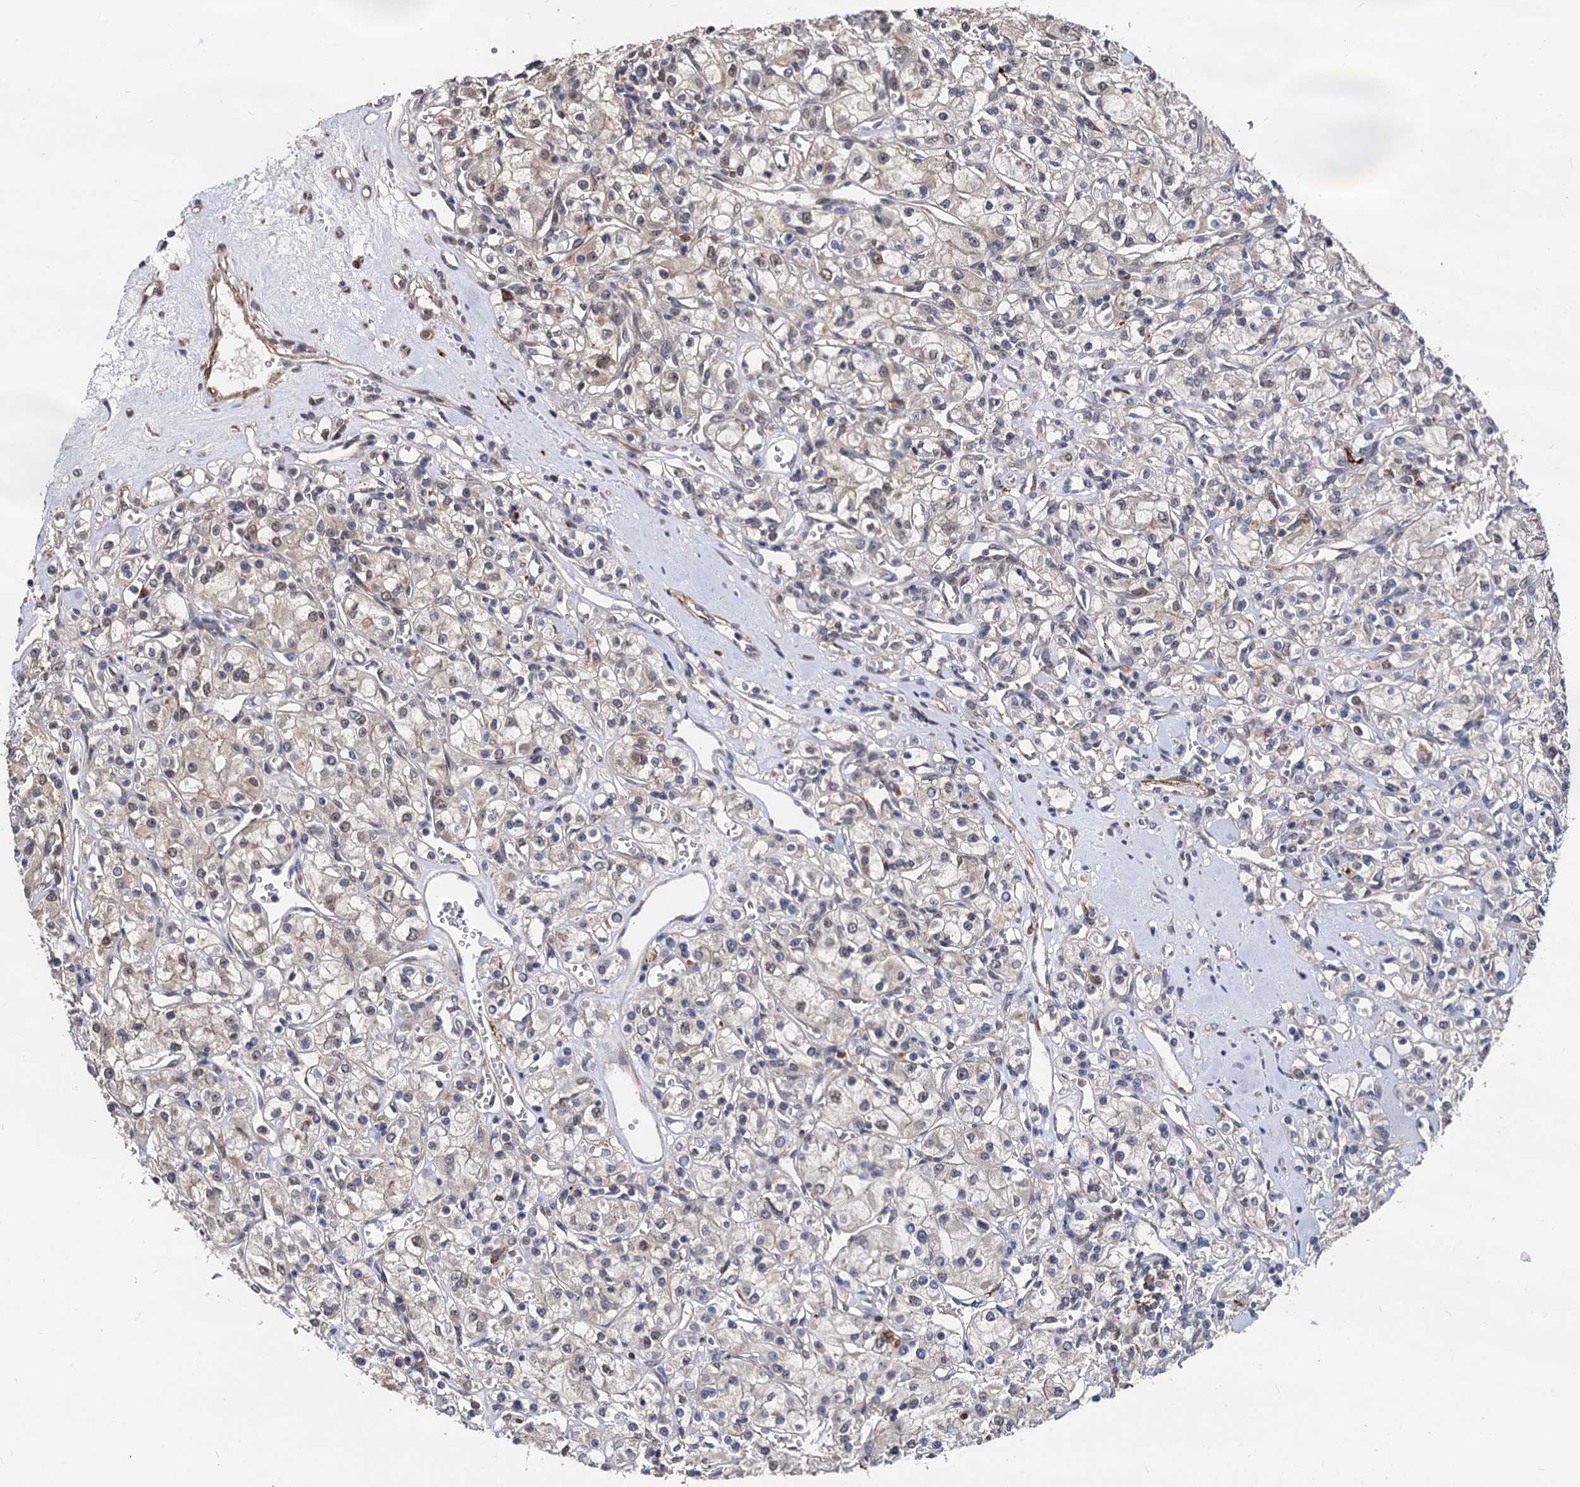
{"staining": {"intensity": "weak", "quantity": "25%-75%", "location": "nuclear"}, "tissue": "renal cancer", "cell_type": "Tumor cells", "image_type": "cancer", "snomed": [{"axis": "morphology", "description": "Adenocarcinoma, NOS"}, {"axis": "topography", "description": "Kidney"}], "caption": "Protein analysis of renal cancer tissue shows weak nuclear positivity in about 25%-75% of tumor cells.", "gene": "PSMD4", "patient": {"sex": "female", "age": 59}}